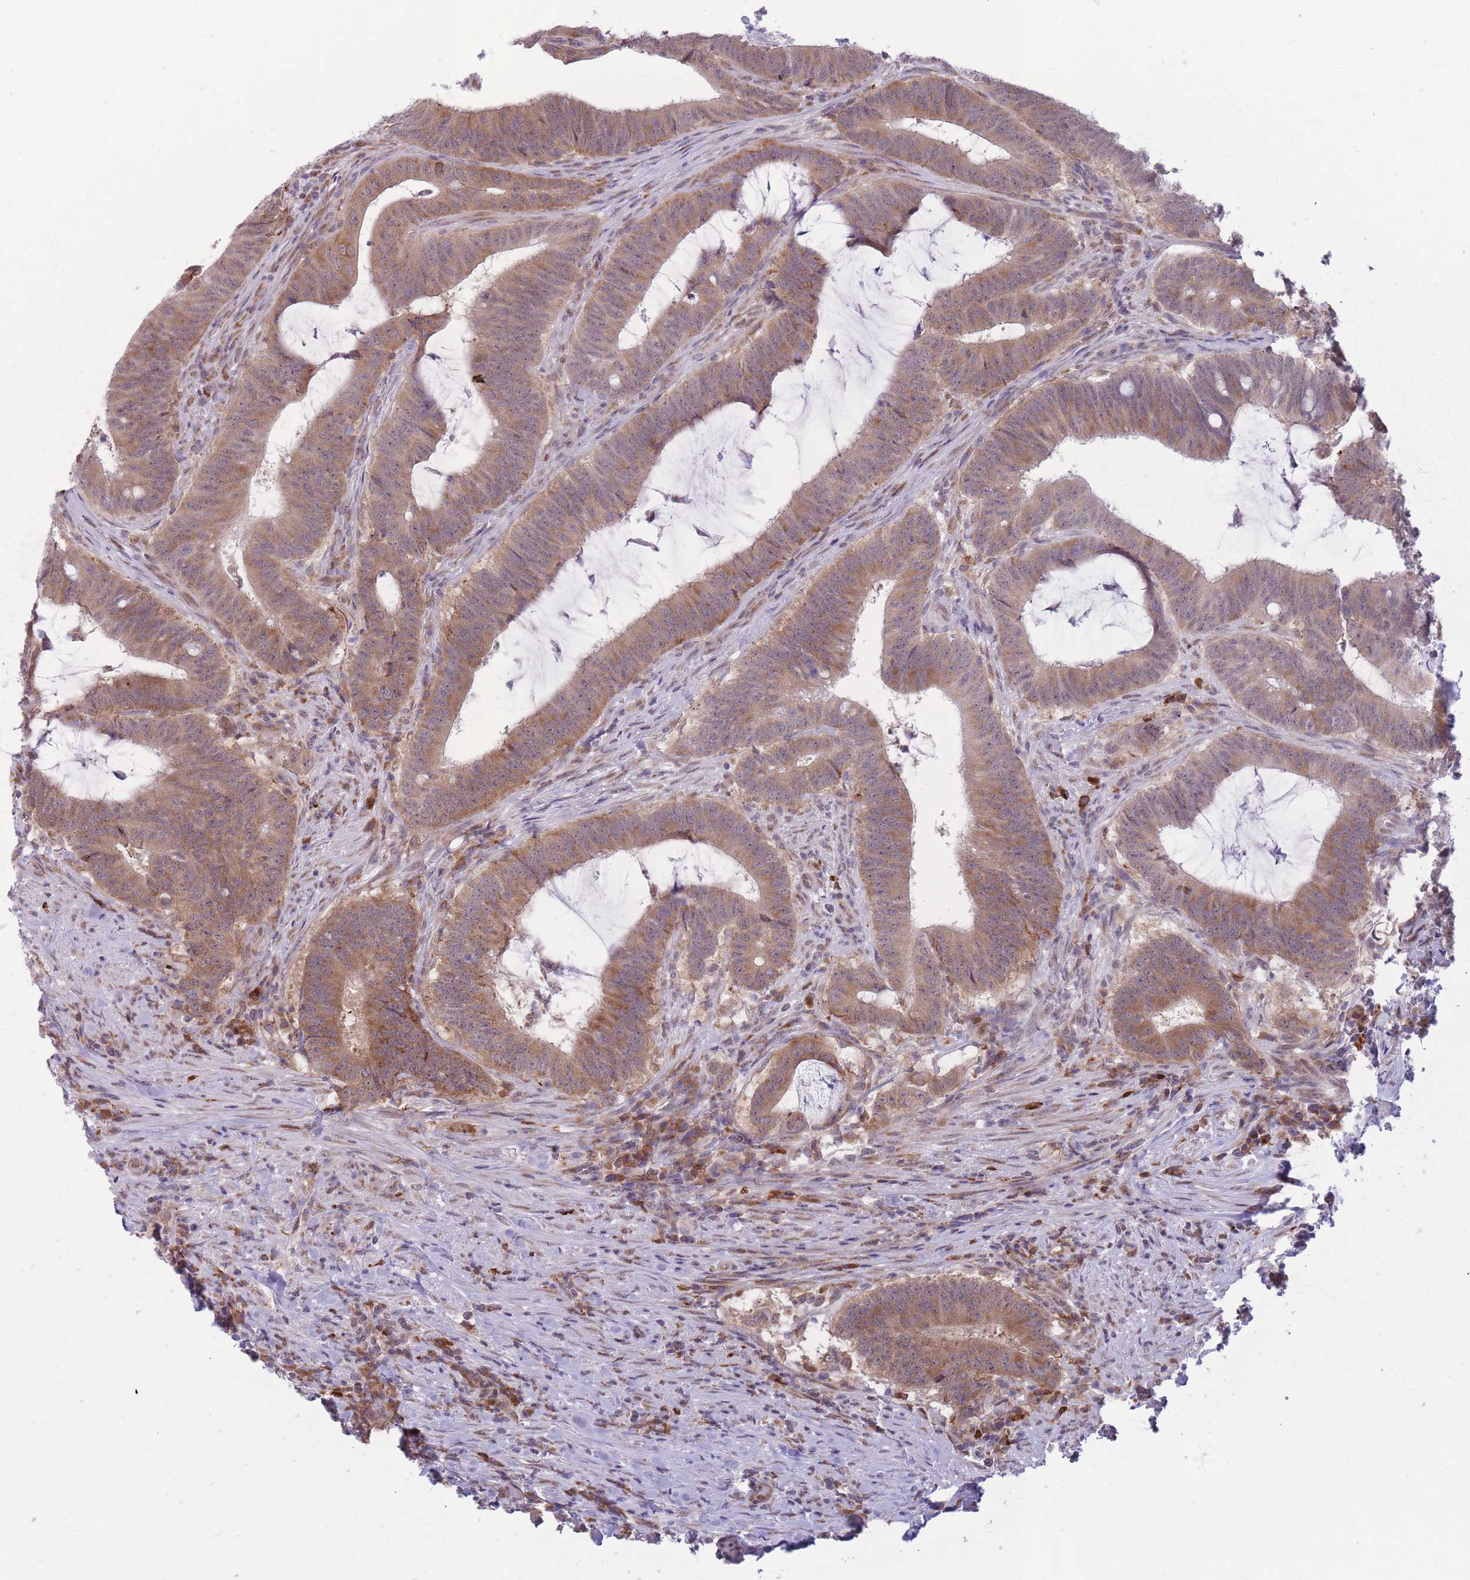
{"staining": {"intensity": "moderate", "quantity": ">75%", "location": "cytoplasmic/membranous"}, "tissue": "colorectal cancer", "cell_type": "Tumor cells", "image_type": "cancer", "snomed": [{"axis": "morphology", "description": "Adenocarcinoma, NOS"}, {"axis": "topography", "description": "Colon"}], "caption": "About >75% of tumor cells in human colorectal cancer reveal moderate cytoplasmic/membranous protein expression as visualized by brown immunohistochemical staining.", "gene": "TMEM121", "patient": {"sex": "female", "age": 43}}